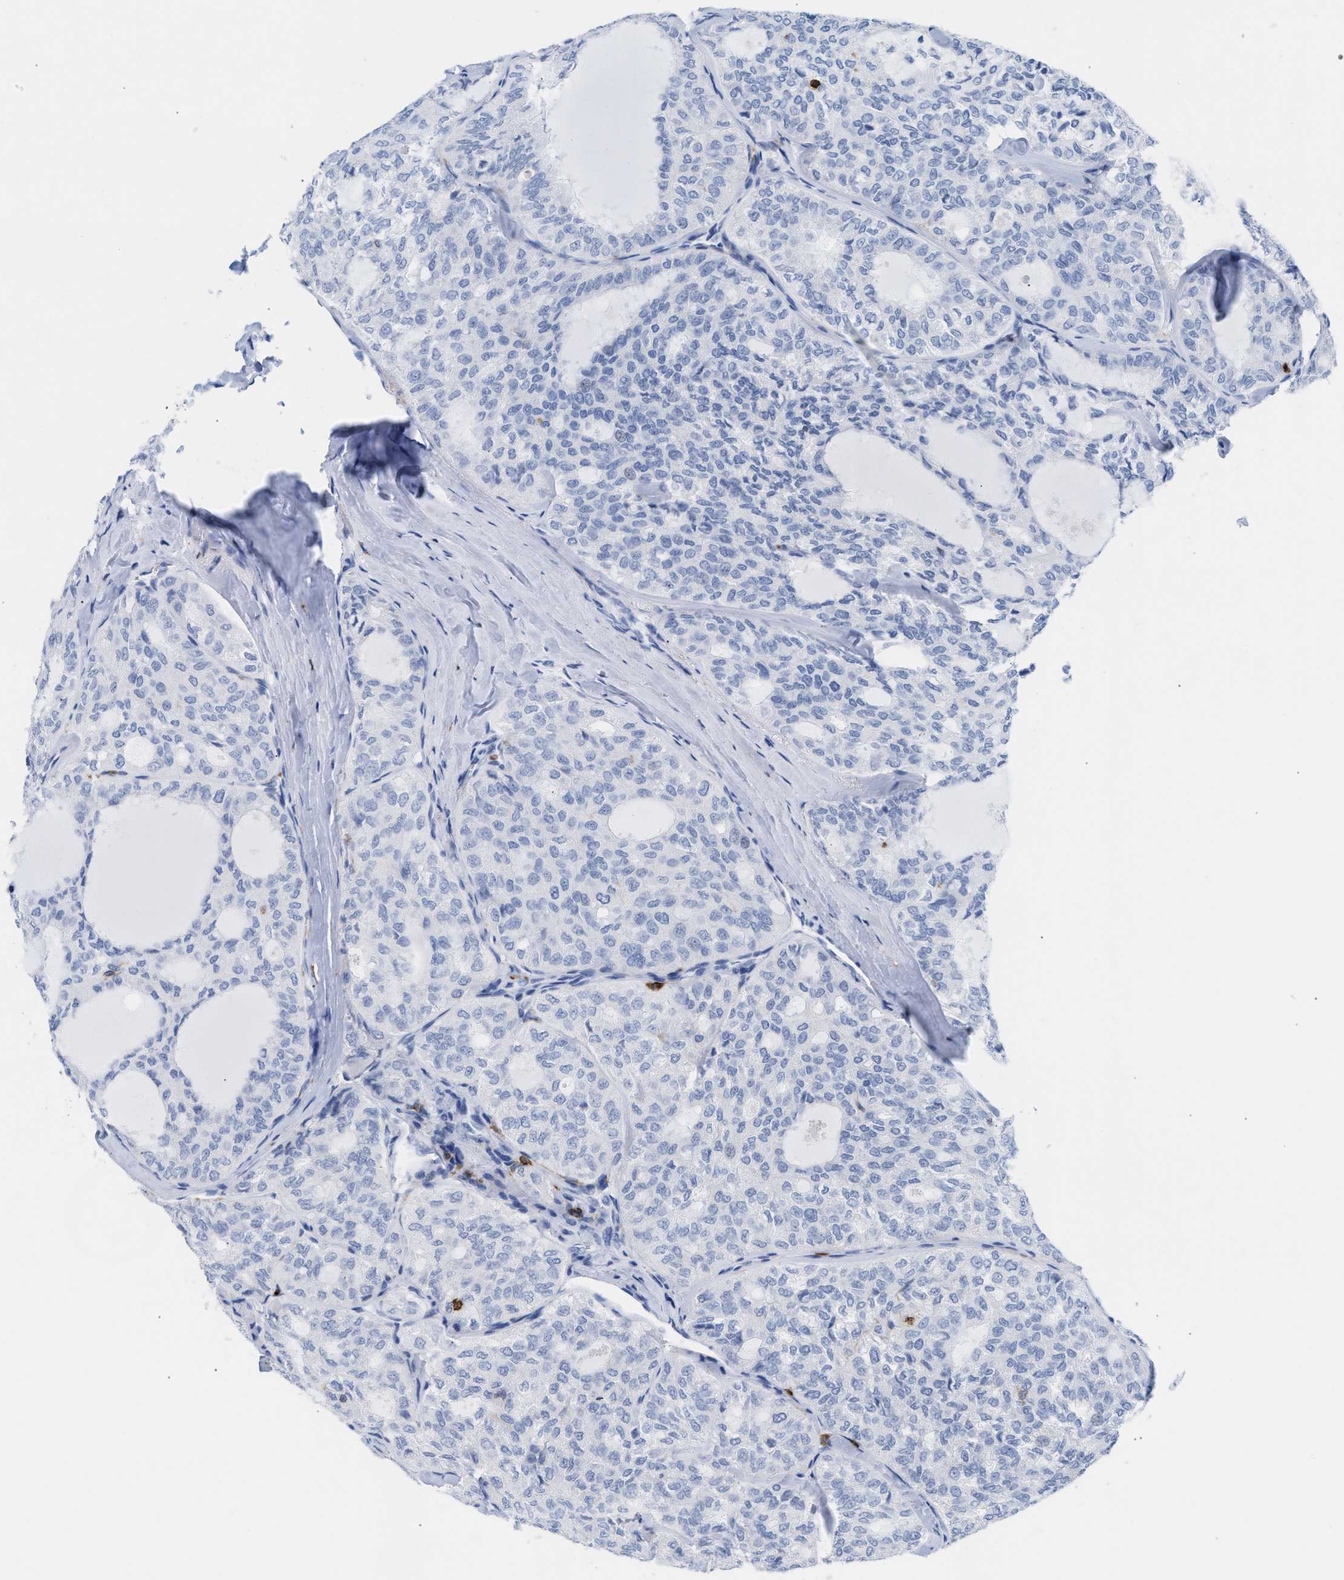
{"staining": {"intensity": "negative", "quantity": "none", "location": "none"}, "tissue": "thyroid cancer", "cell_type": "Tumor cells", "image_type": "cancer", "snomed": [{"axis": "morphology", "description": "Follicular adenoma carcinoma, NOS"}, {"axis": "topography", "description": "Thyroid gland"}], "caption": "The photomicrograph reveals no staining of tumor cells in thyroid cancer.", "gene": "LCP1", "patient": {"sex": "male", "age": 75}}